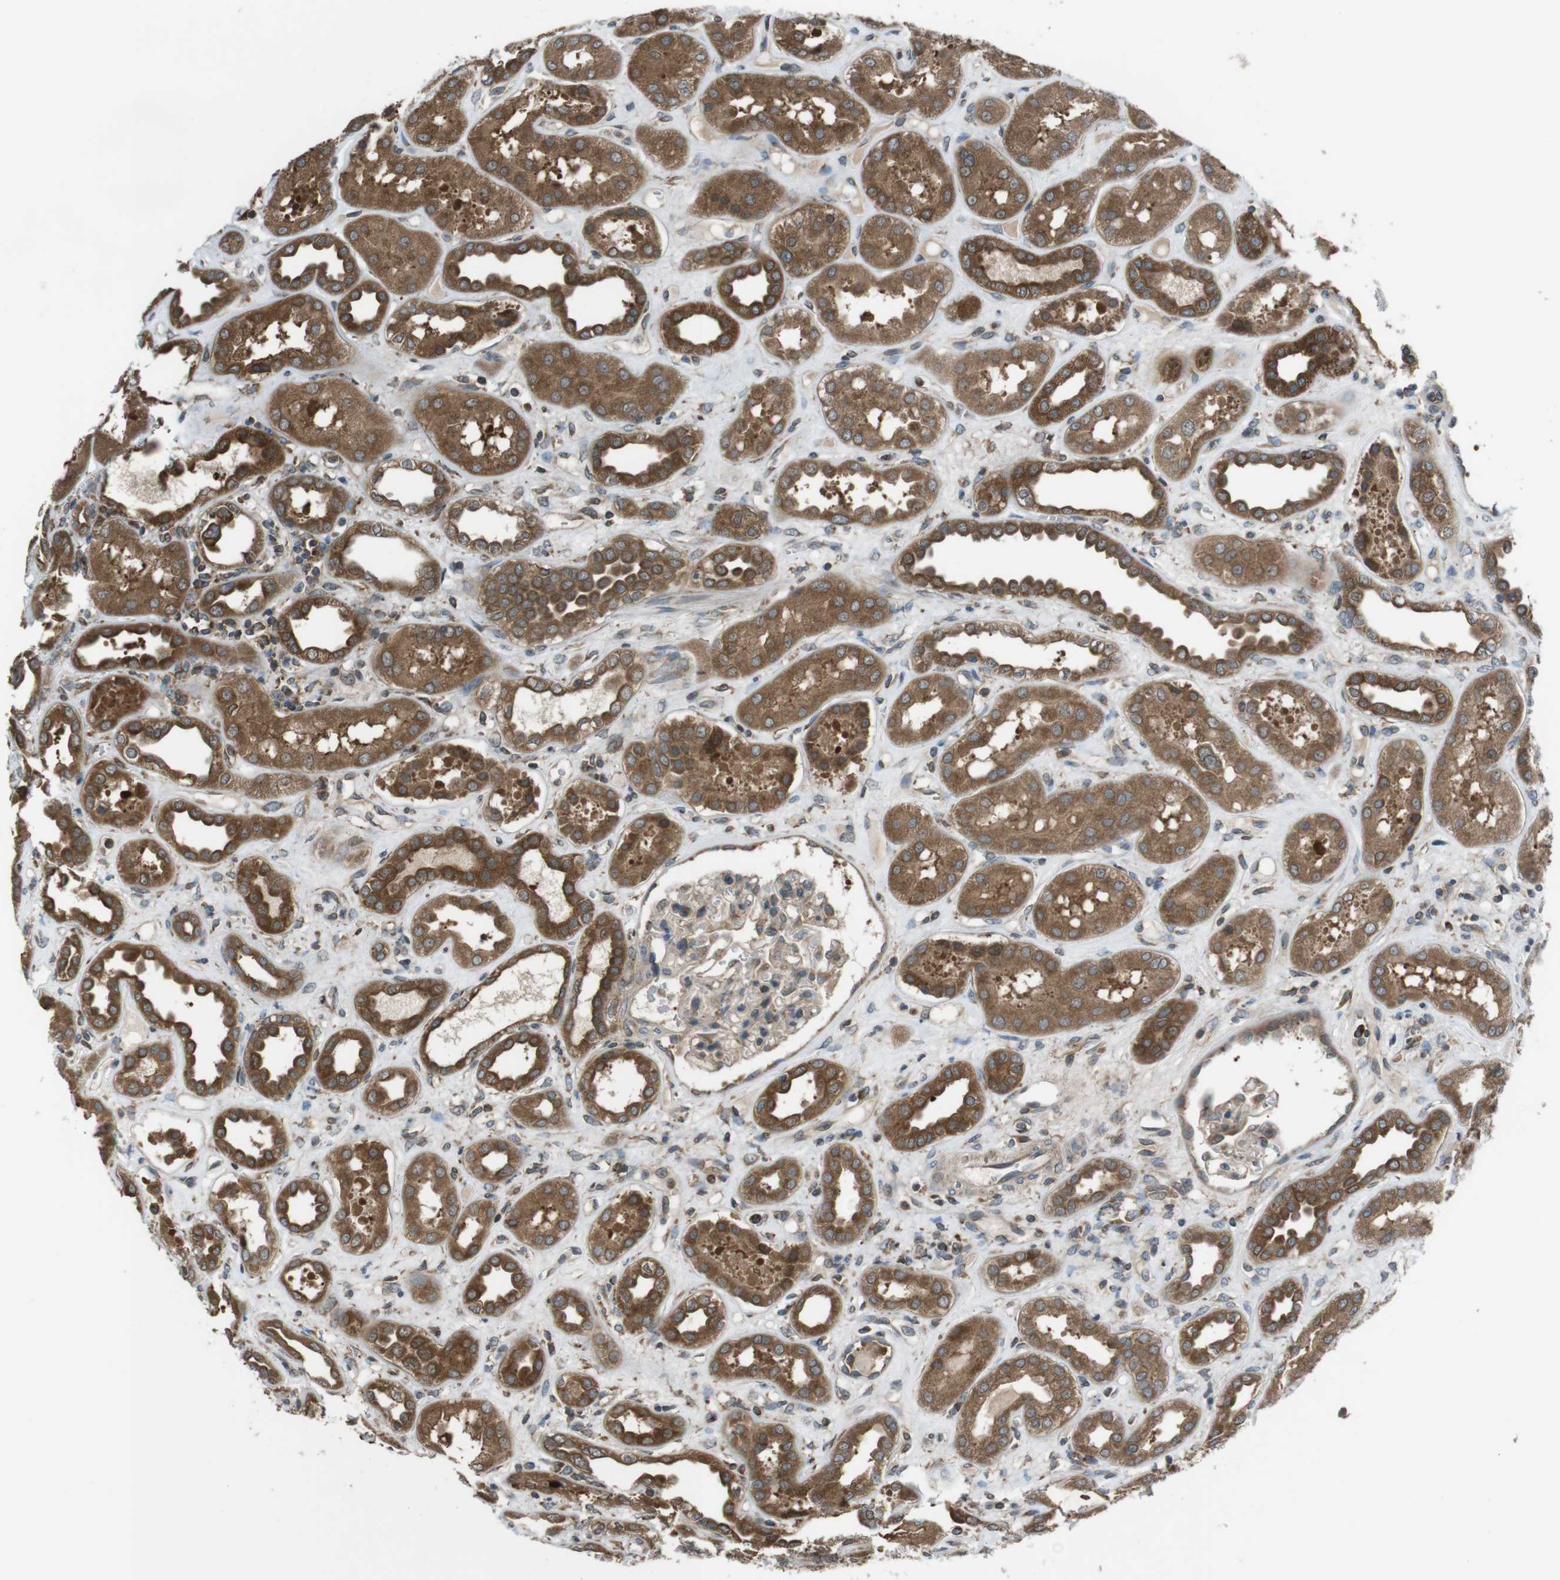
{"staining": {"intensity": "moderate", "quantity": "<25%", "location": "cytoplasmic/membranous"}, "tissue": "kidney", "cell_type": "Cells in glomeruli", "image_type": "normal", "snomed": [{"axis": "morphology", "description": "Normal tissue, NOS"}, {"axis": "topography", "description": "Kidney"}], "caption": "Kidney stained with DAB IHC exhibits low levels of moderate cytoplasmic/membranous staining in about <25% of cells in glomeruli. (Brightfield microscopy of DAB IHC at high magnification).", "gene": "SSR3", "patient": {"sex": "male", "age": 59}}